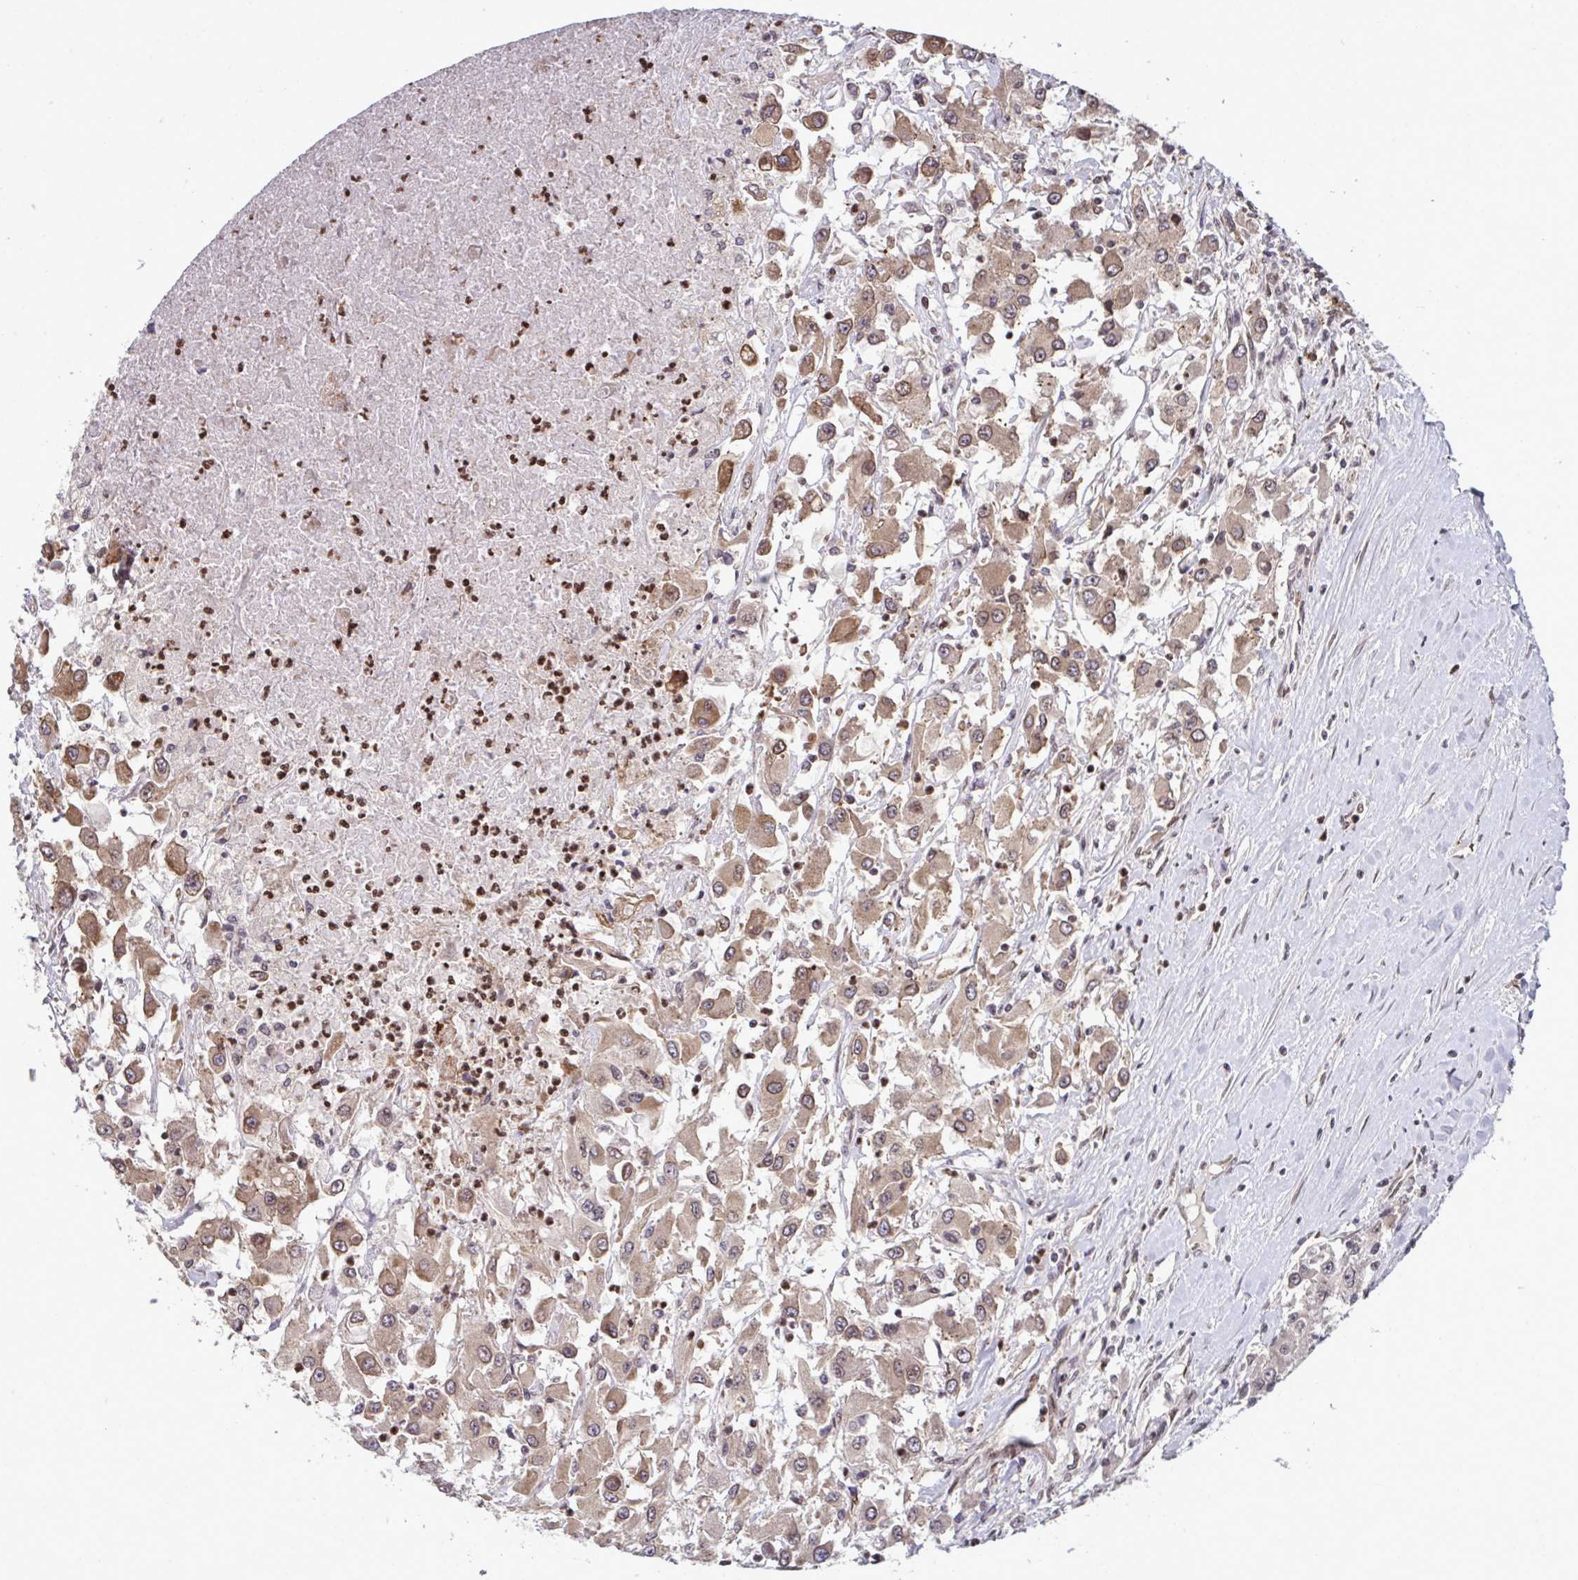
{"staining": {"intensity": "moderate", "quantity": "25%-75%", "location": "cytoplasmic/membranous,nuclear"}, "tissue": "renal cancer", "cell_type": "Tumor cells", "image_type": "cancer", "snomed": [{"axis": "morphology", "description": "Adenocarcinoma, NOS"}, {"axis": "topography", "description": "Kidney"}], "caption": "Immunohistochemical staining of human renal adenocarcinoma demonstrates medium levels of moderate cytoplasmic/membranous and nuclear positivity in about 25%-75% of tumor cells.", "gene": "UXT", "patient": {"sex": "female", "age": 67}}